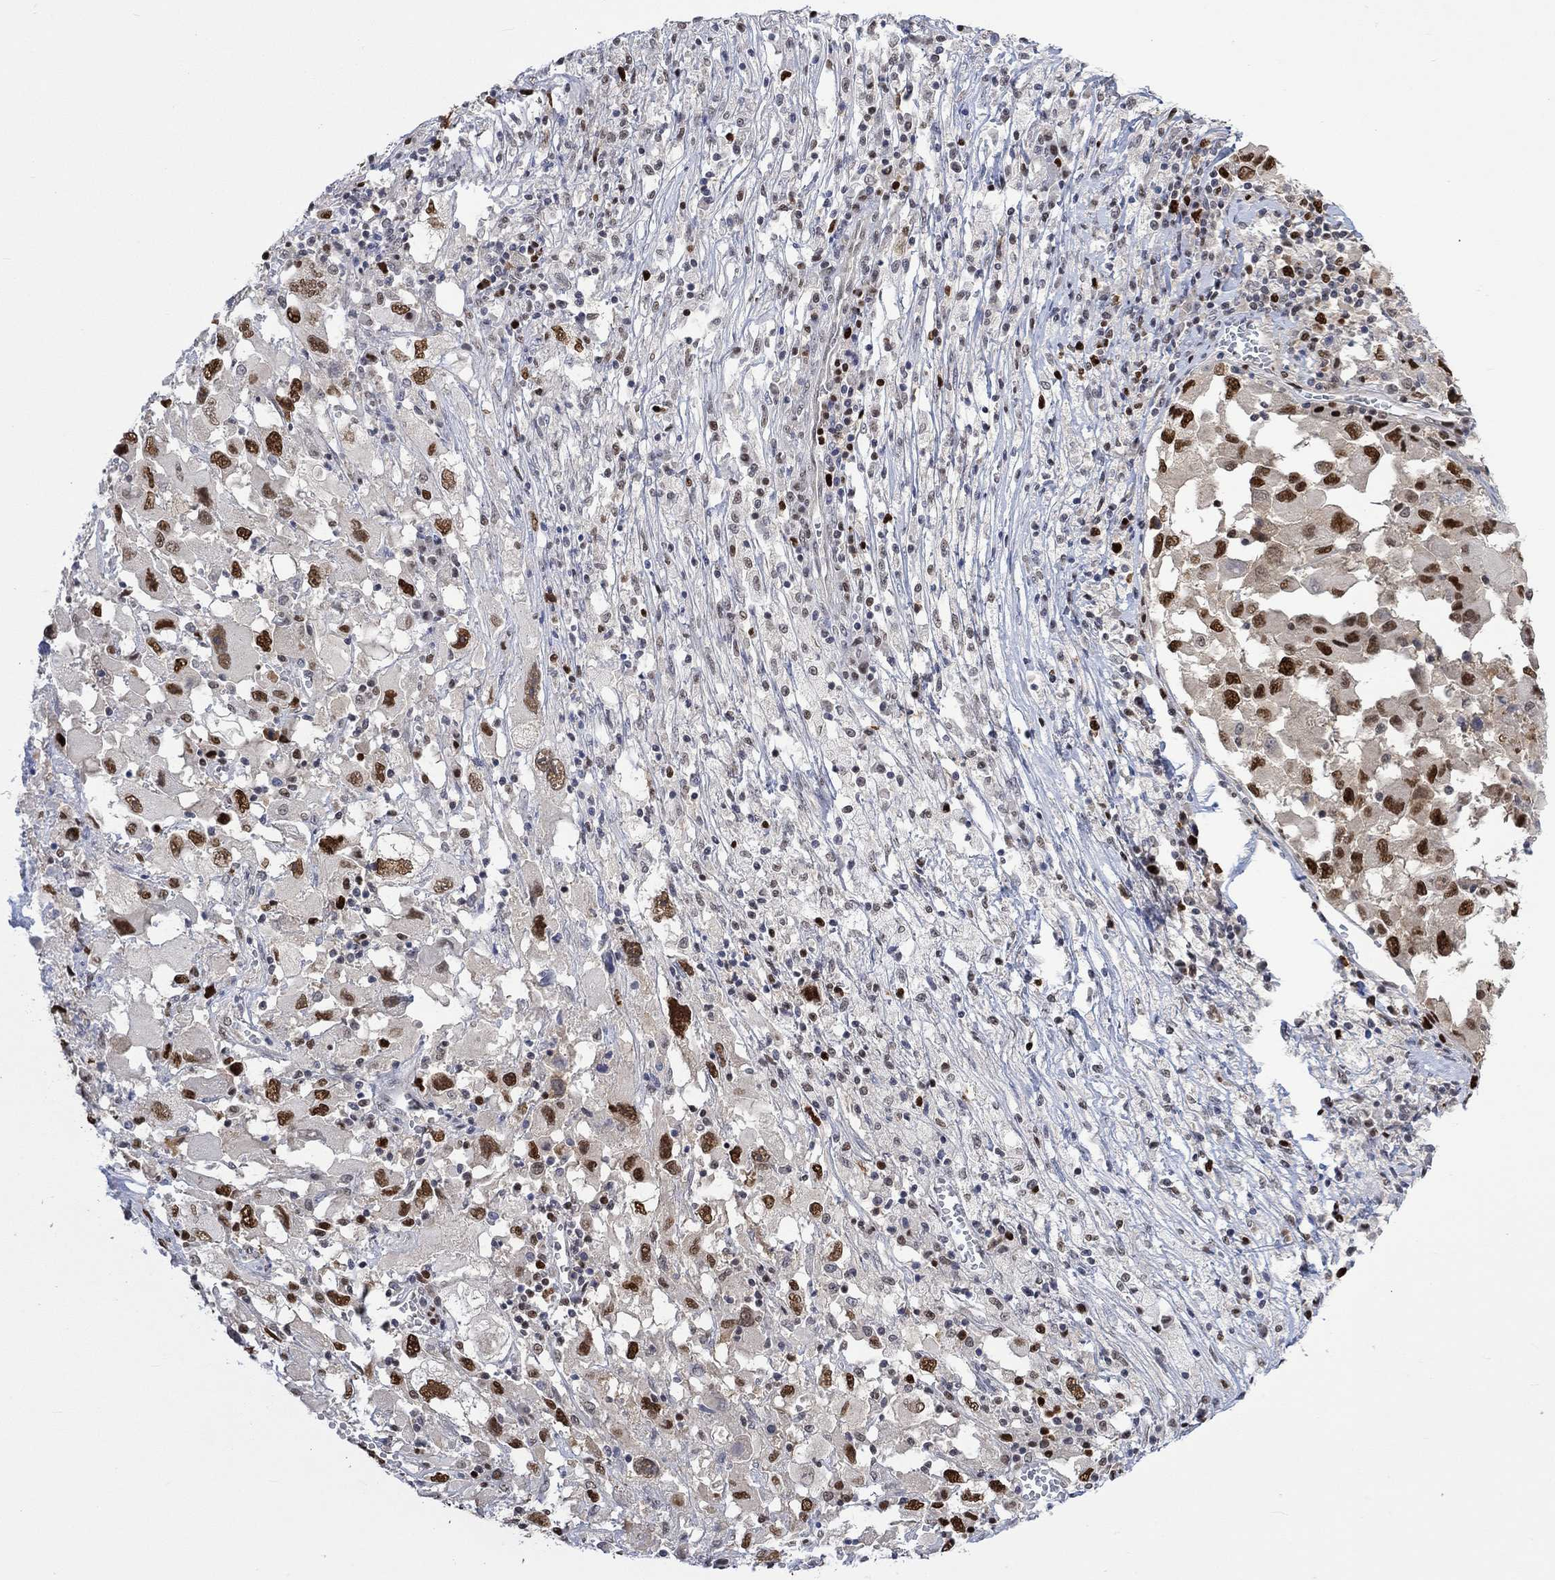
{"staining": {"intensity": "strong", "quantity": ">75%", "location": "nuclear"}, "tissue": "melanoma", "cell_type": "Tumor cells", "image_type": "cancer", "snomed": [{"axis": "morphology", "description": "Malignant melanoma, Metastatic site"}, {"axis": "topography", "description": "Soft tissue"}], "caption": "Melanoma tissue shows strong nuclear expression in about >75% of tumor cells, visualized by immunohistochemistry.", "gene": "RAD54L2", "patient": {"sex": "male", "age": 50}}